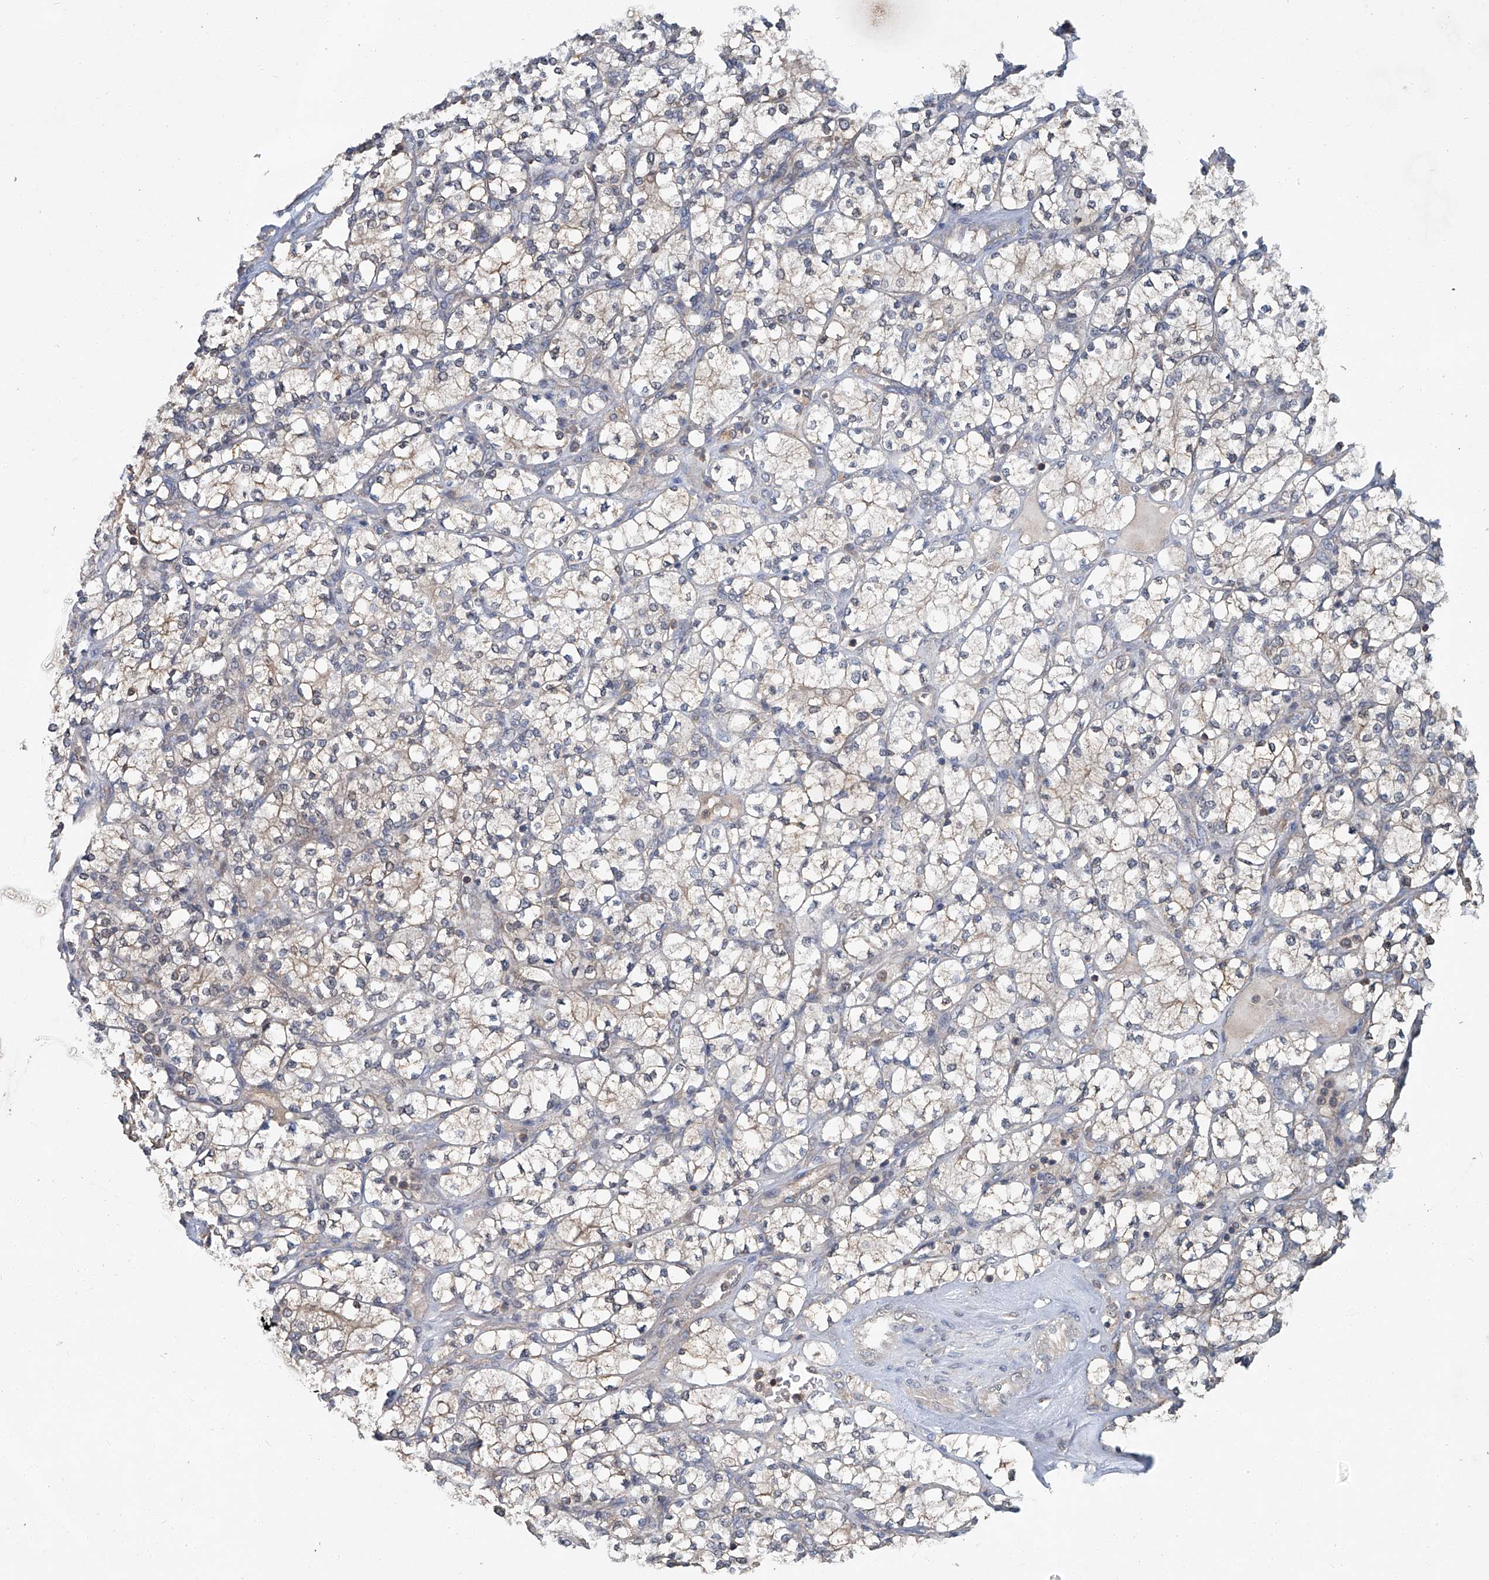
{"staining": {"intensity": "weak", "quantity": "25%-75%", "location": "cytoplasmic/membranous"}, "tissue": "renal cancer", "cell_type": "Tumor cells", "image_type": "cancer", "snomed": [{"axis": "morphology", "description": "Adenocarcinoma, NOS"}, {"axis": "topography", "description": "Kidney"}], "caption": "The photomicrograph reveals immunohistochemical staining of renal cancer (adenocarcinoma). There is weak cytoplasmic/membranous staining is appreciated in about 25%-75% of tumor cells.", "gene": "ANKRD34A", "patient": {"sex": "male", "age": 77}}